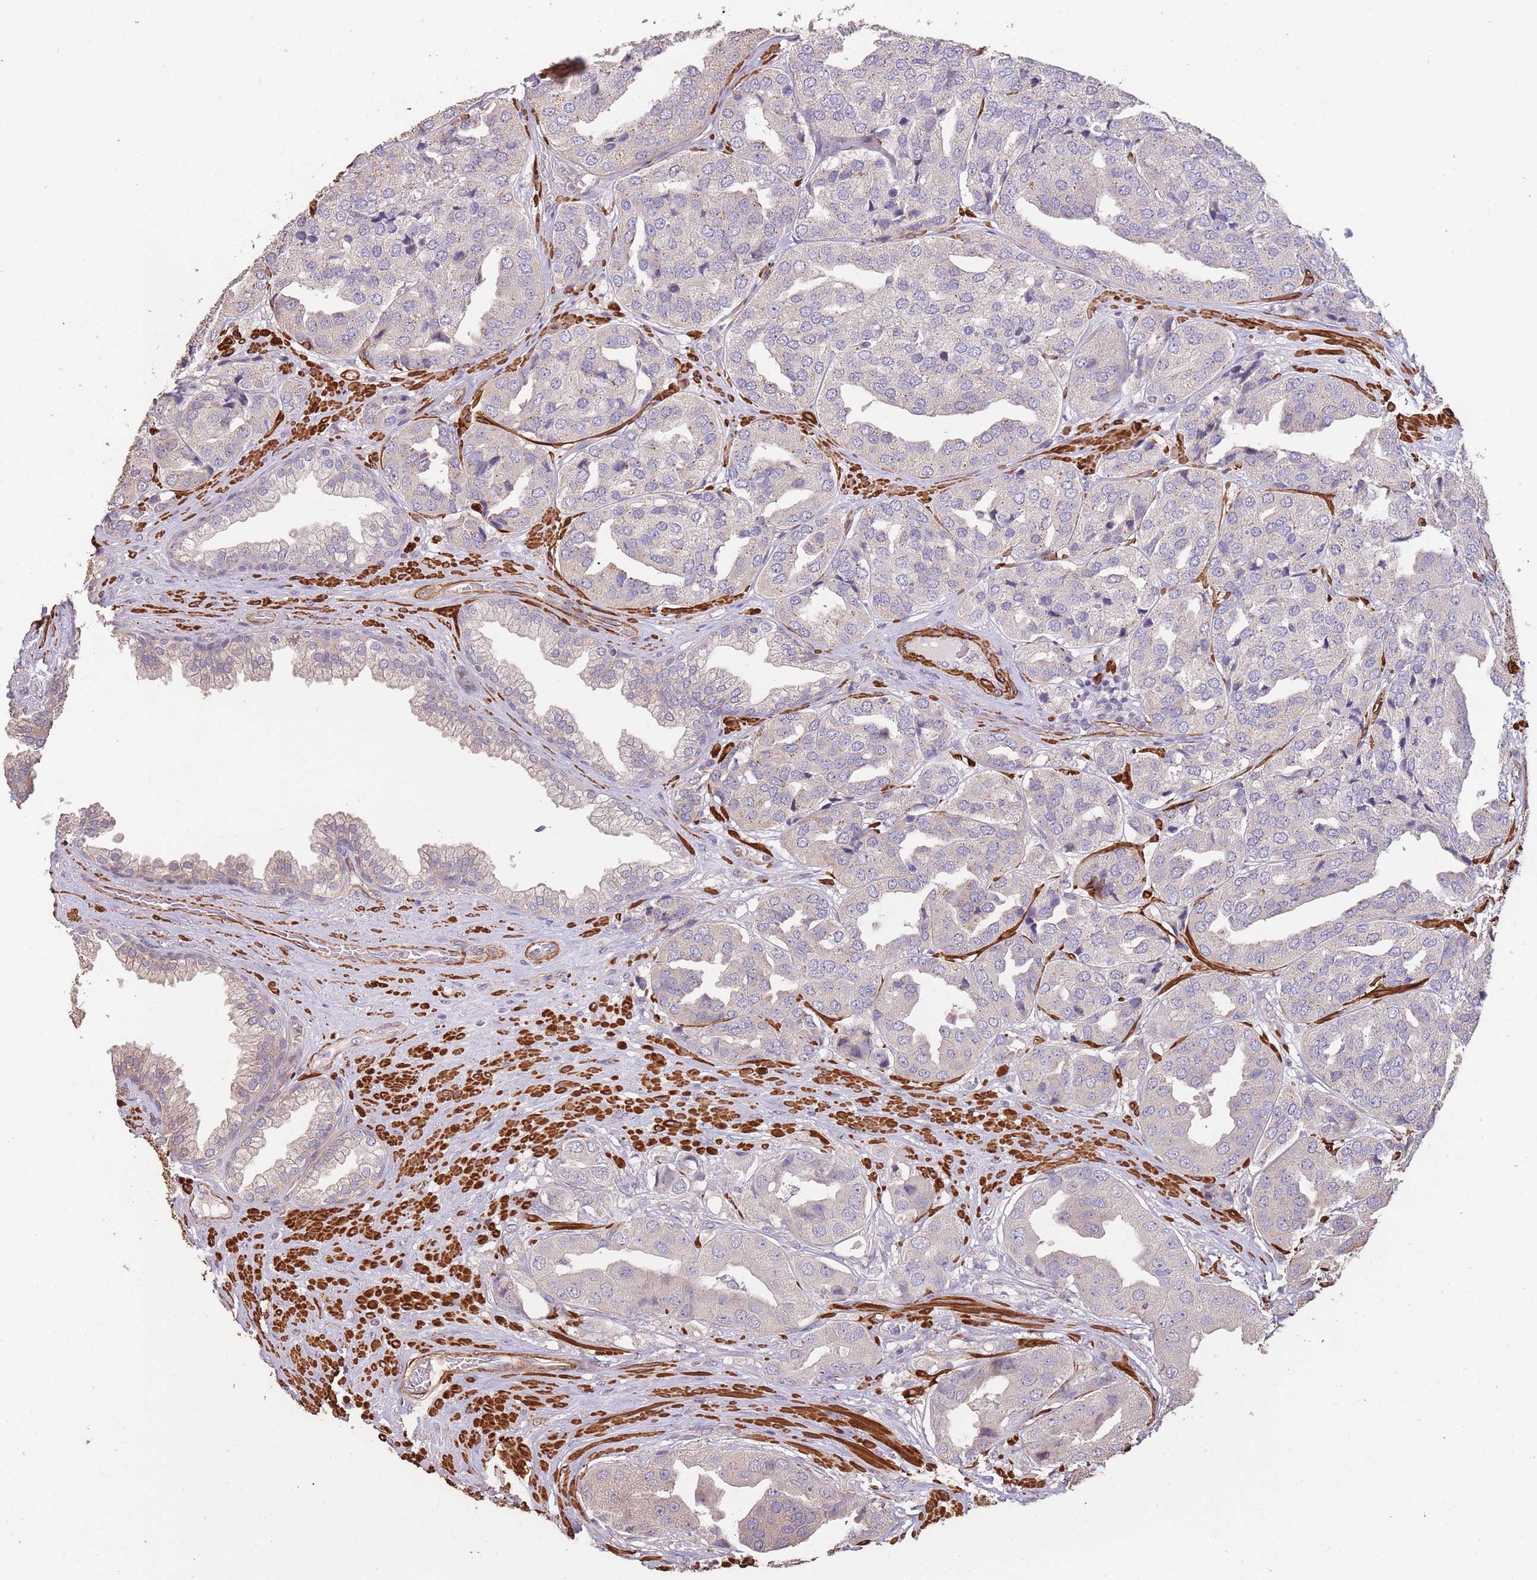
{"staining": {"intensity": "negative", "quantity": "none", "location": "none"}, "tissue": "prostate cancer", "cell_type": "Tumor cells", "image_type": "cancer", "snomed": [{"axis": "morphology", "description": "Adenocarcinoma, High grade"}, {"axis": "topography", "description": "Prostate"}], "caption": "High power microscopy photomicrograph of an immunohistochemistry (IHC) histopathology image of prostate high-grade adenocarcinoma, revealing no significant positivity in tumor cells.", "gene": "NLRC4", "patient": {"sex": "male", "age": 63}}